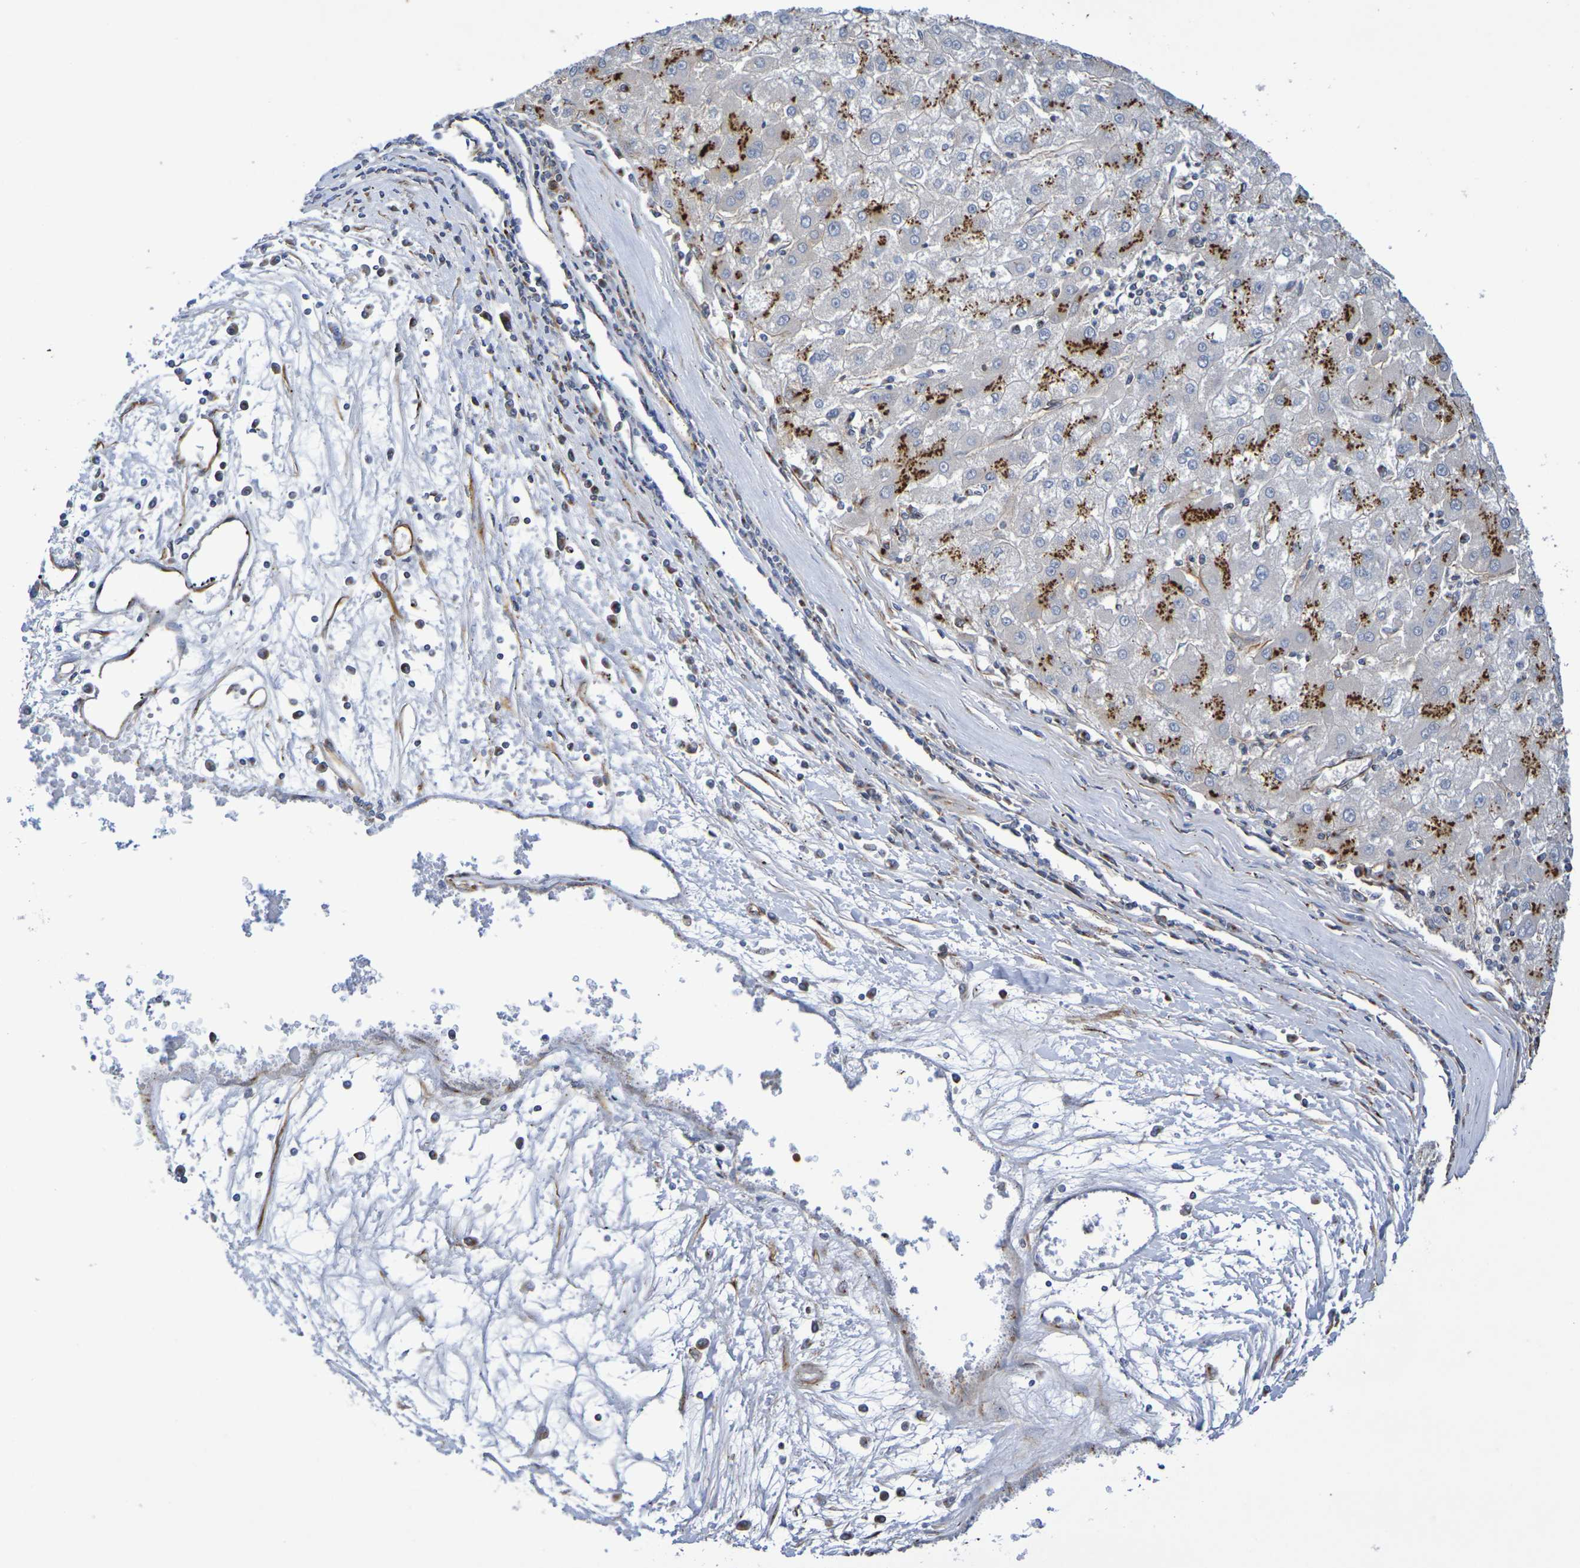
{"staining": {"intensity": "moderate", "quantity": "25%-75%", "location": "cytoplasmic/membranous"}, "tissue": "liver cancer", "cell_type": "Tumor cells", "image_type": "cancer", "snomed": [{"axis": "morphology", "description": "Carcinoma, Hepatocellular, NOS"}, {"axis": "topography", "description": "Liver"}], "caption": "Human liver hepatocellular carcinoma stained with a brown dye demonstrates moderate cytoplasmic/membranous positive positivity in about 25%-75% of tumor cells.", "gene": "DCP2", "patient": {"sex": "male", "age": 72}}